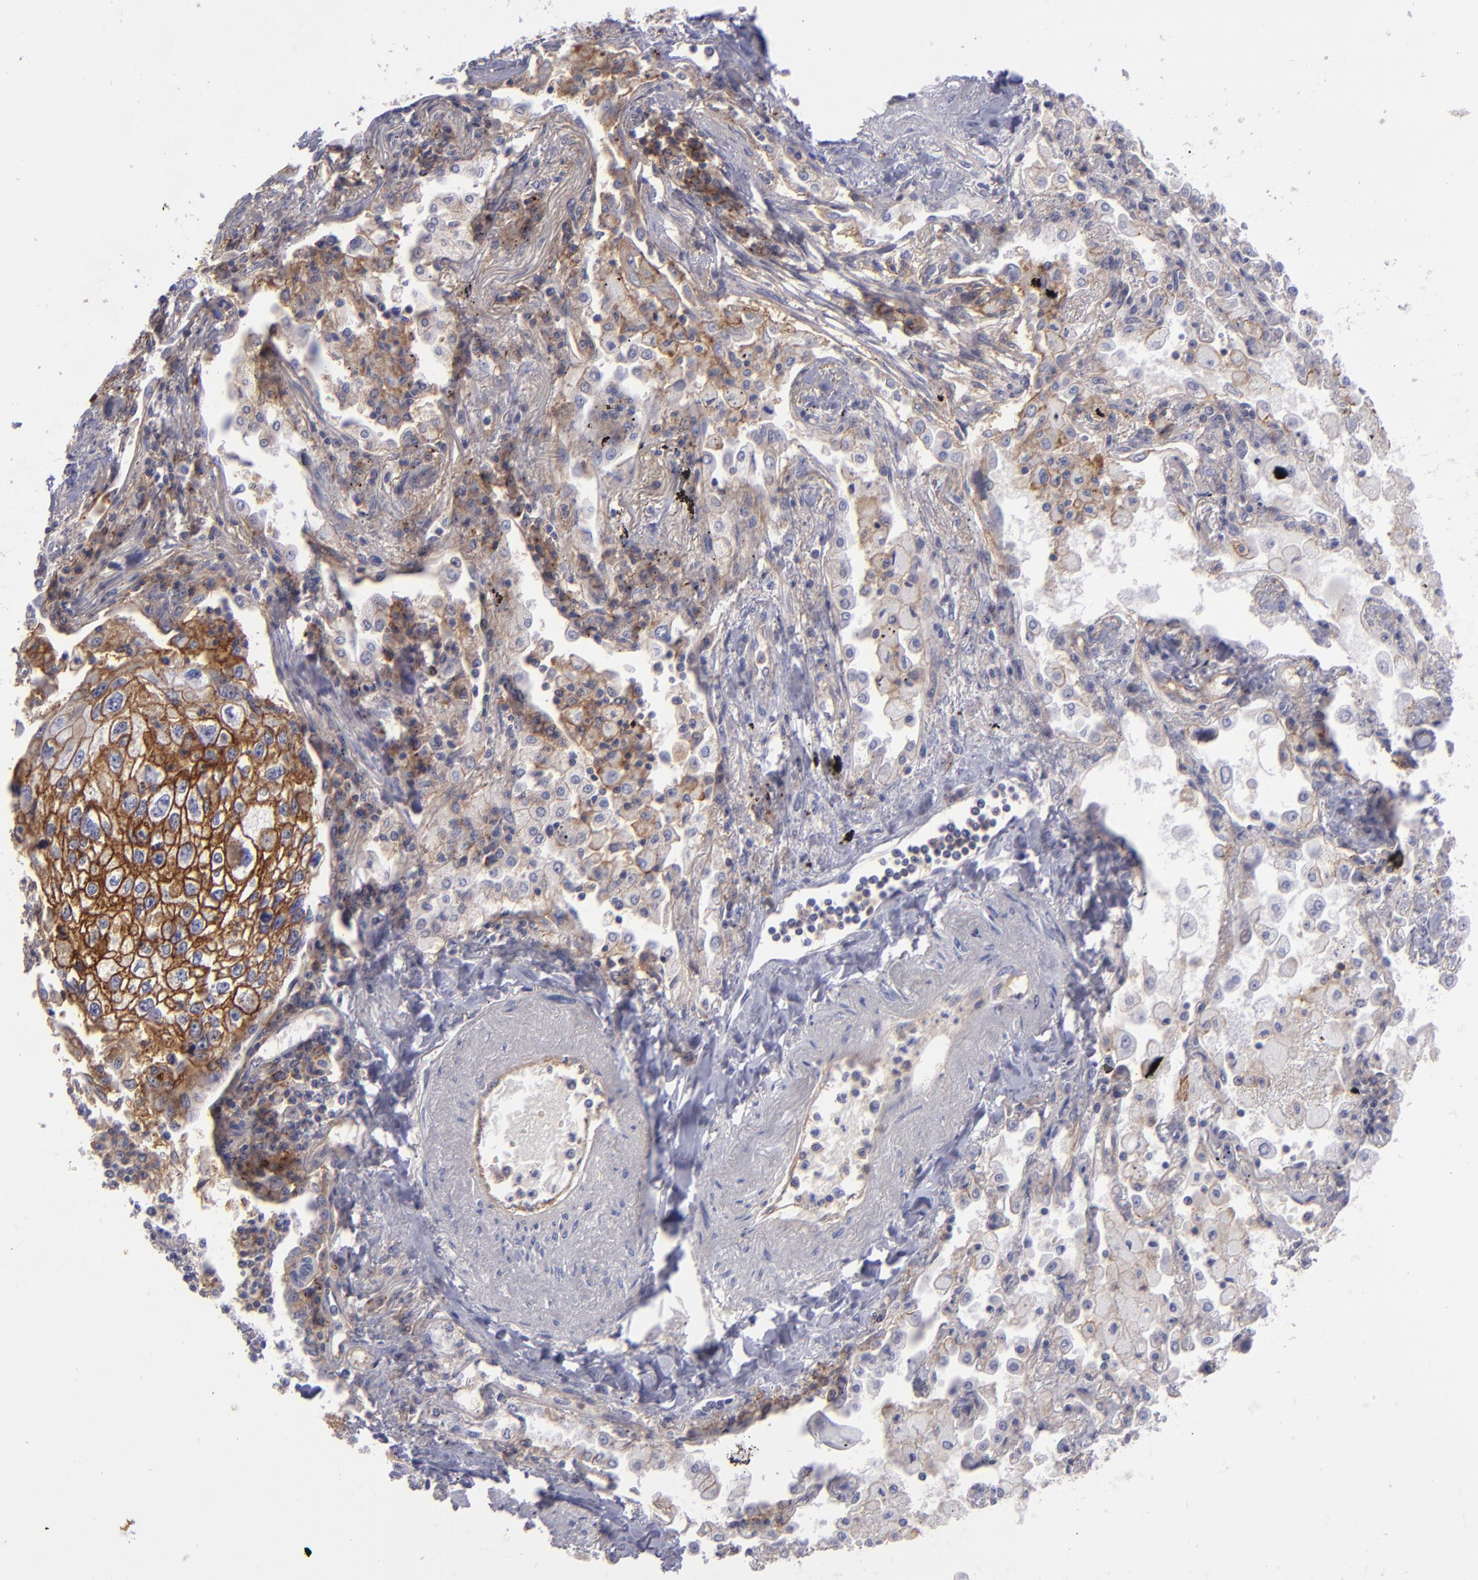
{"staining": {"intensity": "moderate", "quantity": ">75%", "location": "cytoplasmic/membranous"}, "tissue": "lung cancer", "cell_type": "Tumor cells", "image_type": "cancer", "snomed": [{"axis": "morphology", "description": "Squamous cell carcinoma, NOS"}, {"axis": "topography", "description": "Lung"}], "caption": "Squamous cell carcinoma (lung) stained for a protein exhibits moderate cytoplasmic/membranous positivity in tumor cells.", "gene": "BSG", "patient": {"sex": "male", "age": 75}}